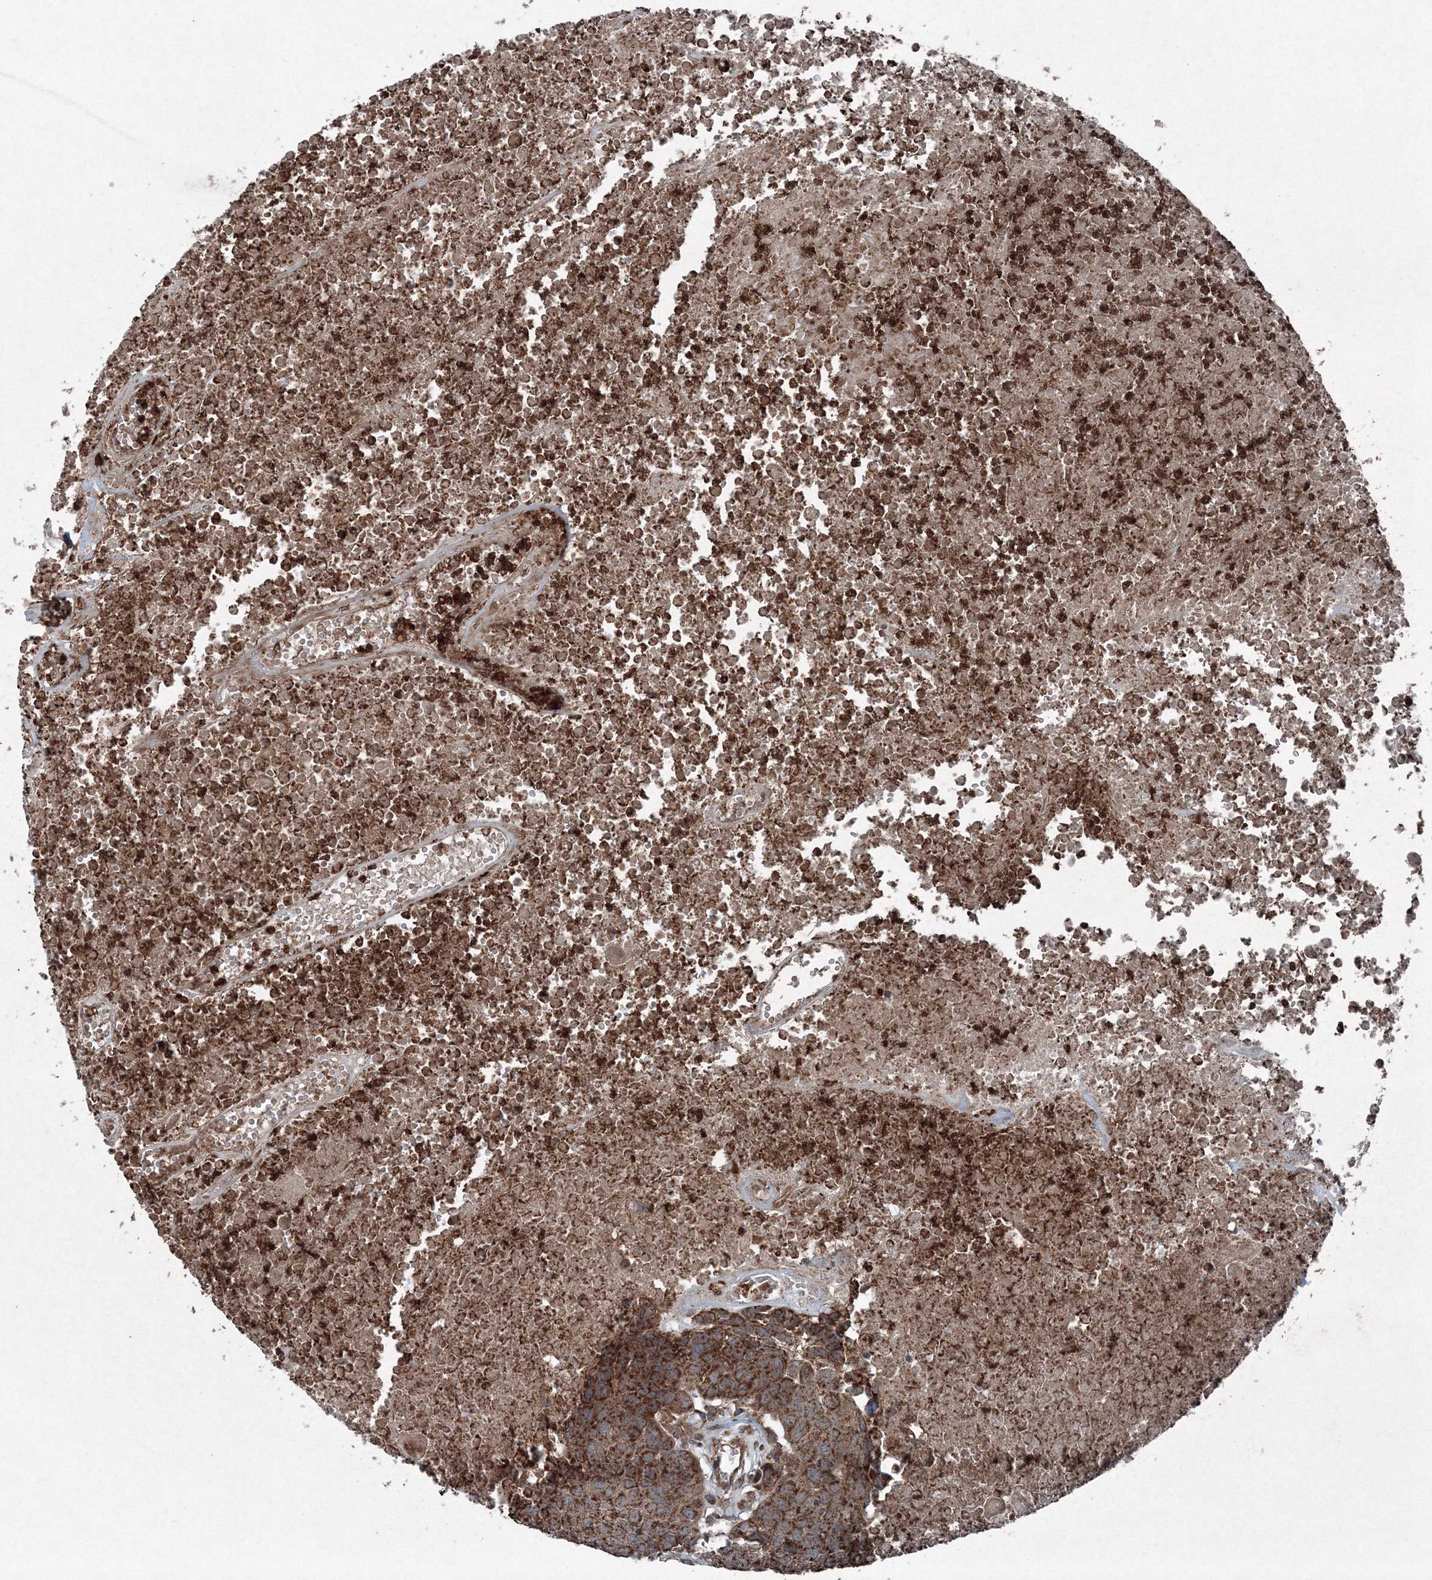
{"staining": {"intensity": "strong", "quantity": ">75%", "location": "cytoplasmic/membranous"}, "tissue": "head and neck cancer", "cell_type": "Tumor cells", "image_type": "cancer", "snomed": [{"axis": "morphology", "description": "Squamous cell carcinoma, NOS"}, {"axis": "topography", "description": "Head-Neck"}], "caption": "Brown immunohistochemical staining in human head and neck squamous cell carcinoma exhibits strong cytoplasmic/membranous expression in approximately >75% of tumor cells.", "gene": "COPS7B", "patient": {"sex": "male", "age": 66}}